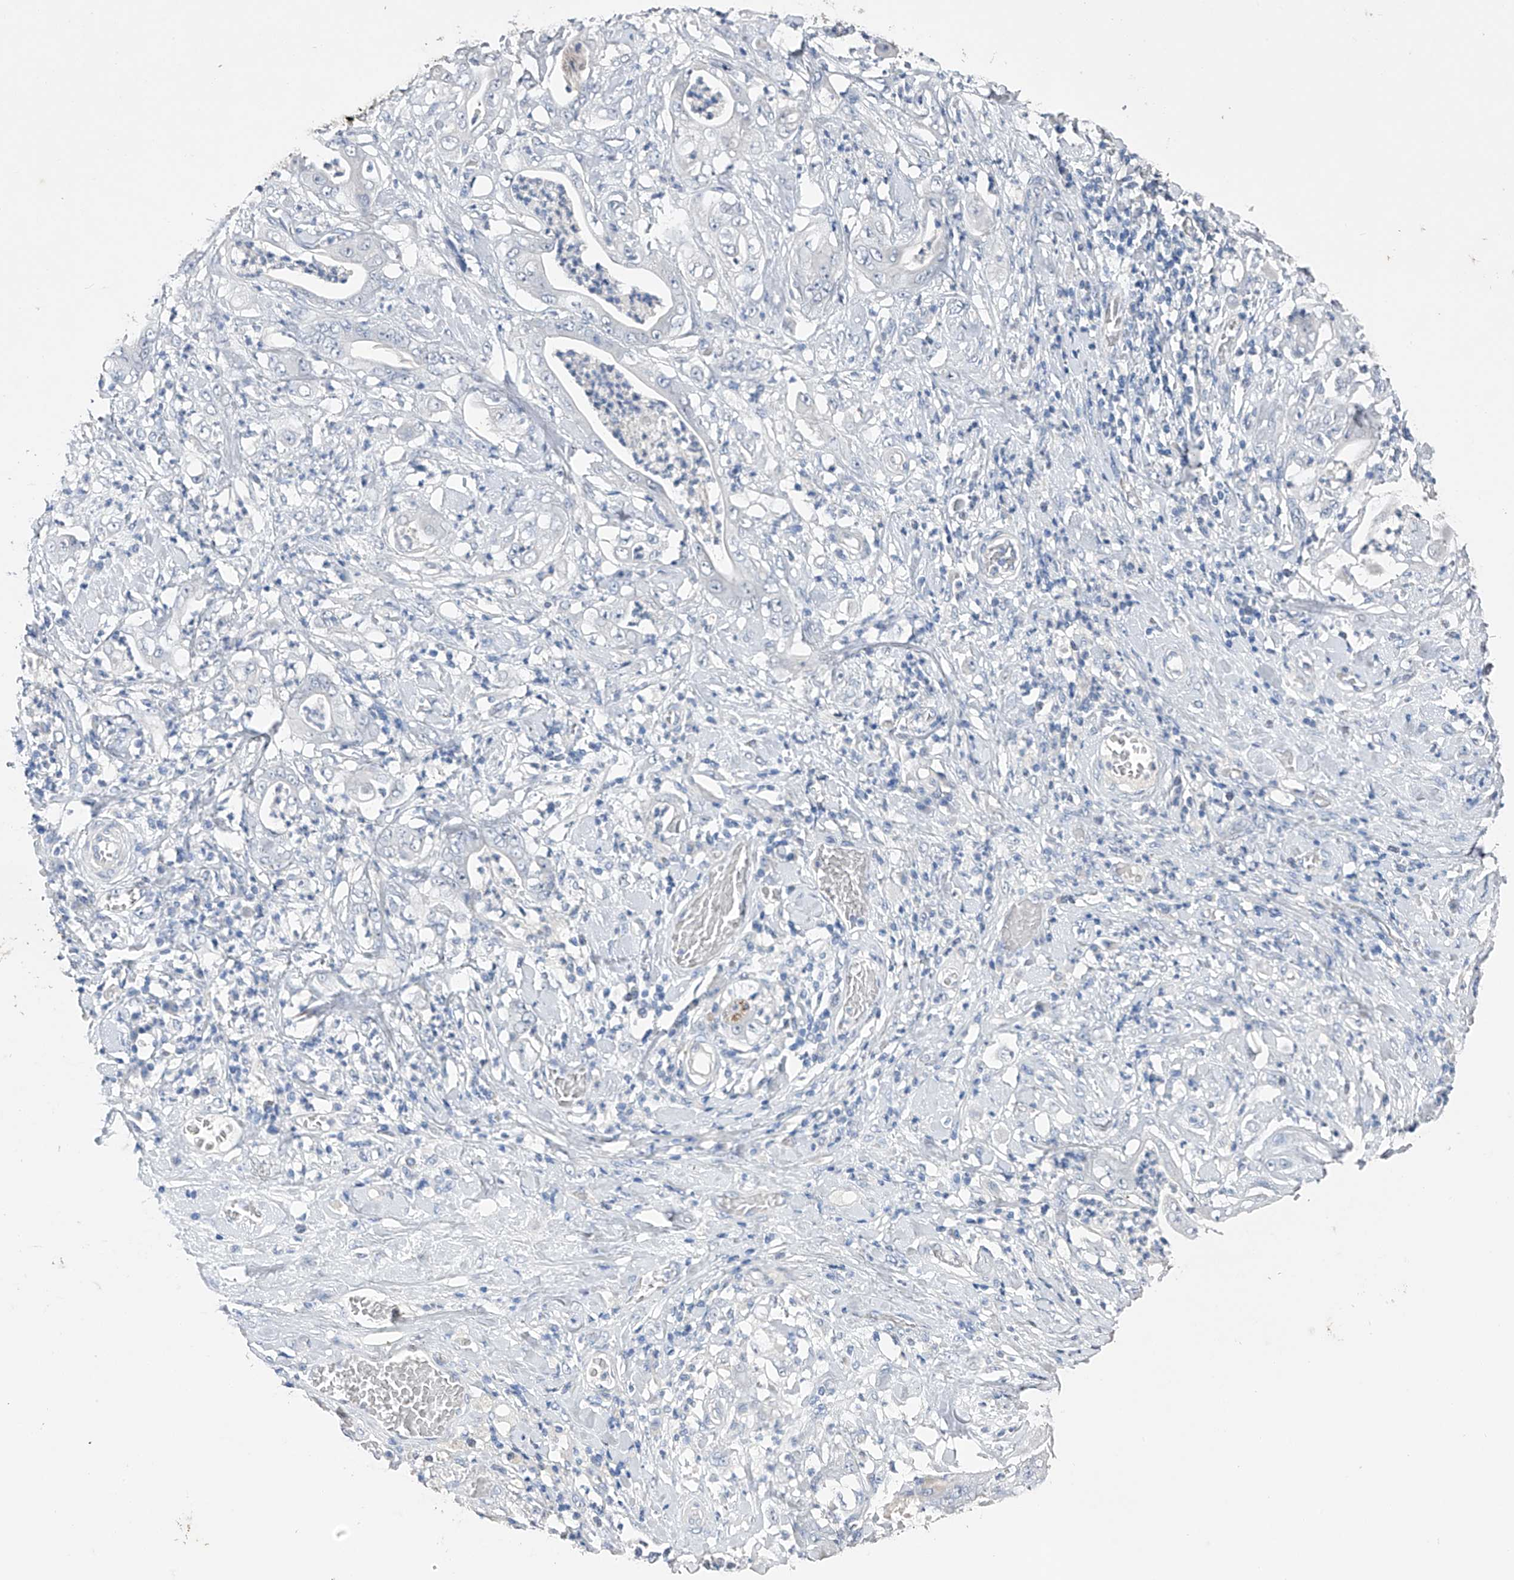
{"staining": {"intensity": "negative", "quantity": "none", "location": "none"}, "tissue": "stomach cancer", "cell_type": "Tumor cells", "image_type": "cancer", "snomed": [{"axis": "morphology", "description": "Adenocarcinoma, NOS"}, {"axis": "topography", "description": "Stomach"}], "caption": "Stomach cancer (adenocarcinoma) stained for a protein using immunohistochemistry (IHC) demonstrates no expression tumor cells.", "gene": "ADRA1A", "patient": {"sex": "female", "age": 73}}